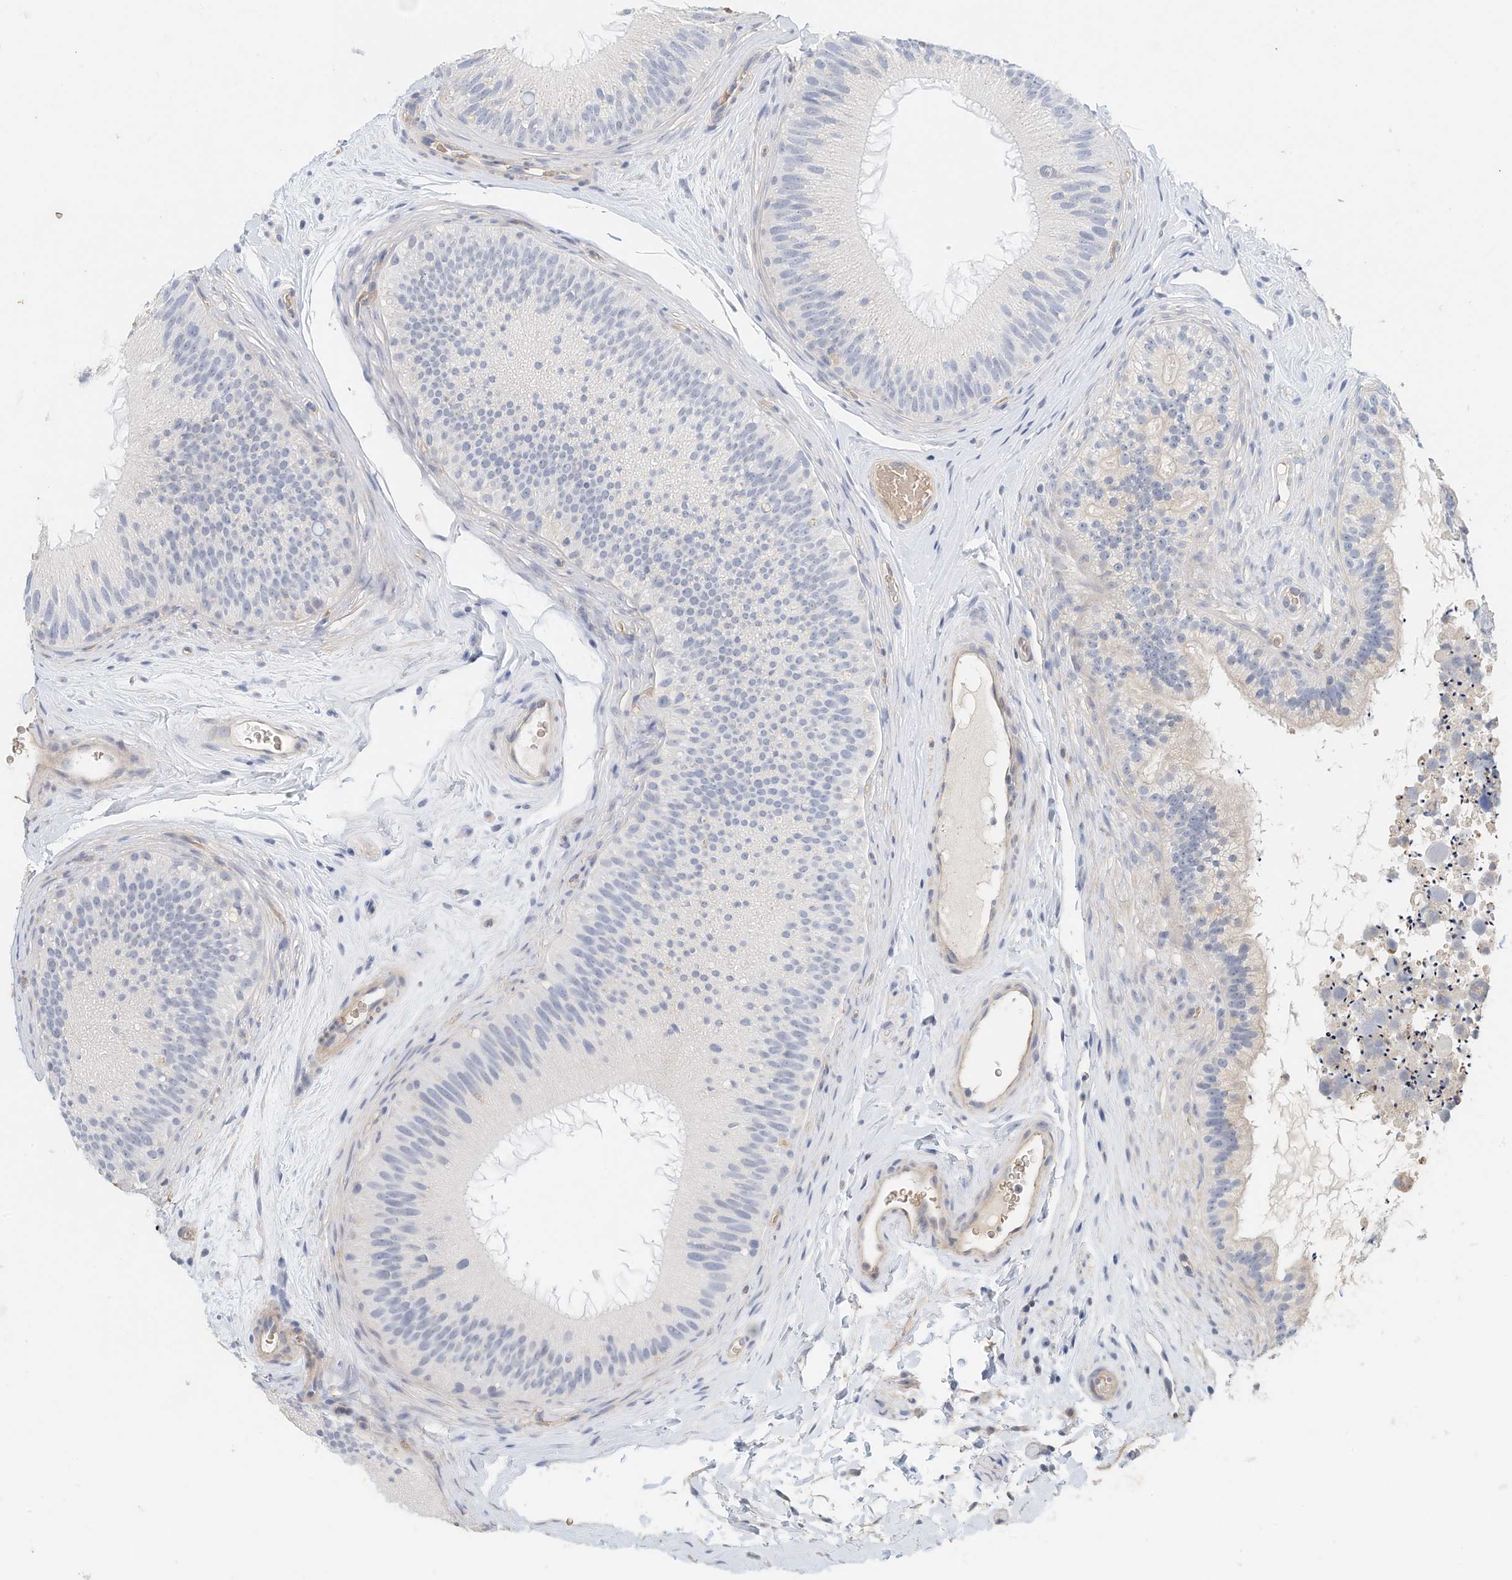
{"staining": {"intensity": "negative", "quantity": "none", "location": "none"}, "tissue": "epididymis", "cell_type": "Glandular cells", "image_type": "normal", "snomed": [{"axis": "morphology", "description": "Normal tissue, NOS"}, {"axis": "topography", "description": "Epididymis"}], "caption": "Immunohistochemistry (IHC) micrograph of benign epididymis: human epididymis stained with DAB reveals no significant protein expression in glandular cells. (DAB IHC with hematoxylin counter stain).", "gene": "RCAN3", "patient": {"sex": "male", "age": 45}}